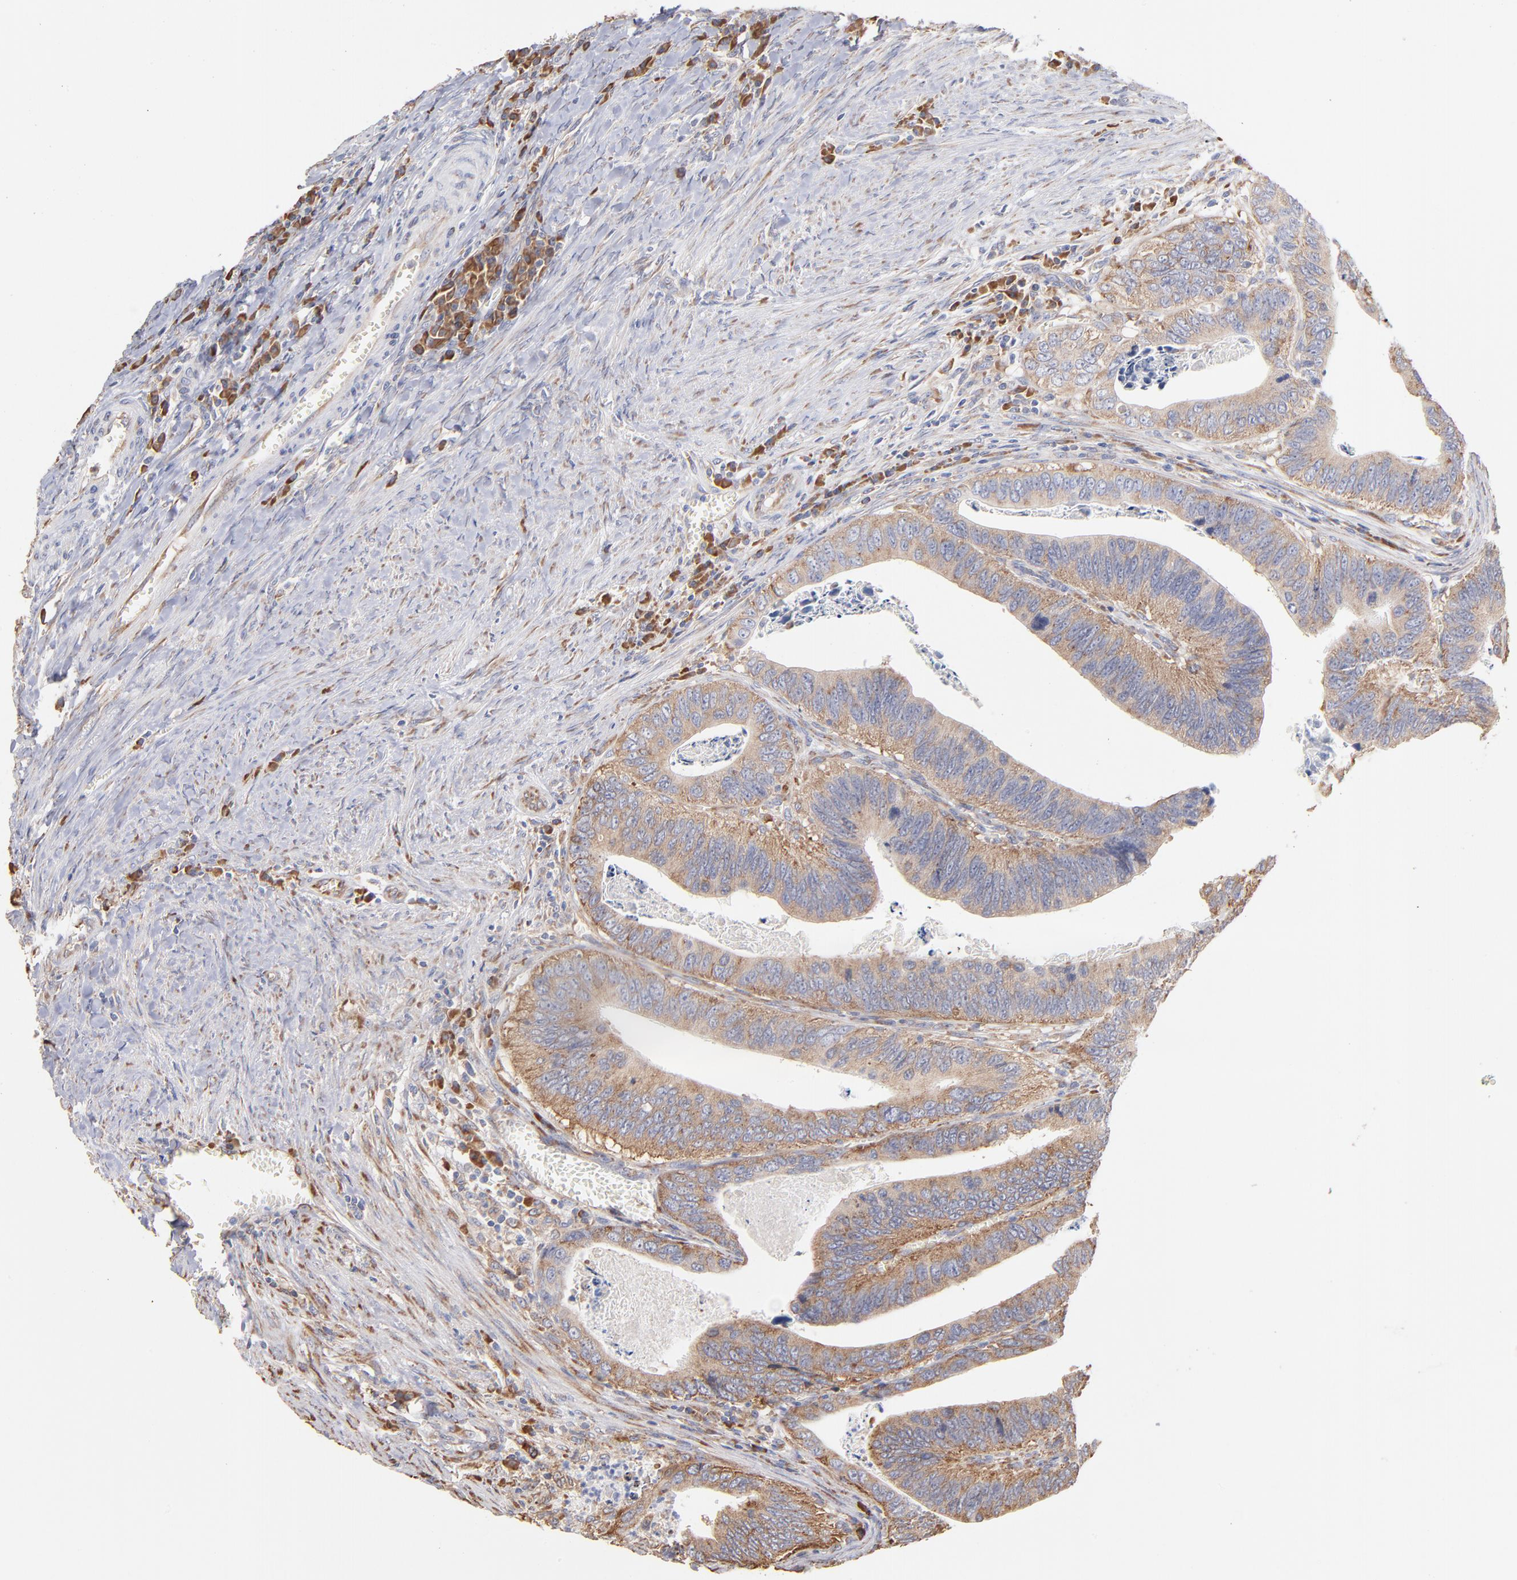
{"staining": {"intensity": "moderate", "quantity": ">75%", "location": "cytoplasmic/membranous"}, "tissue": "colorectal cancer", "cell_type": "Tumor cells", "image_type": "cancer", "snomed": [{"axis": "morphology", "description": "Adenocarcinoma, NOS"}, {"axis": "topography", "description": "Colon"}], "caption": "Brown immunohistochemical staining in adenocarcinoma (colorectal) reveals moderate cytoplasmic/membranous staining in about >75% of tumor cells.", "gene": "RPL9", "patient": {"sex": "male", "age": 72}}